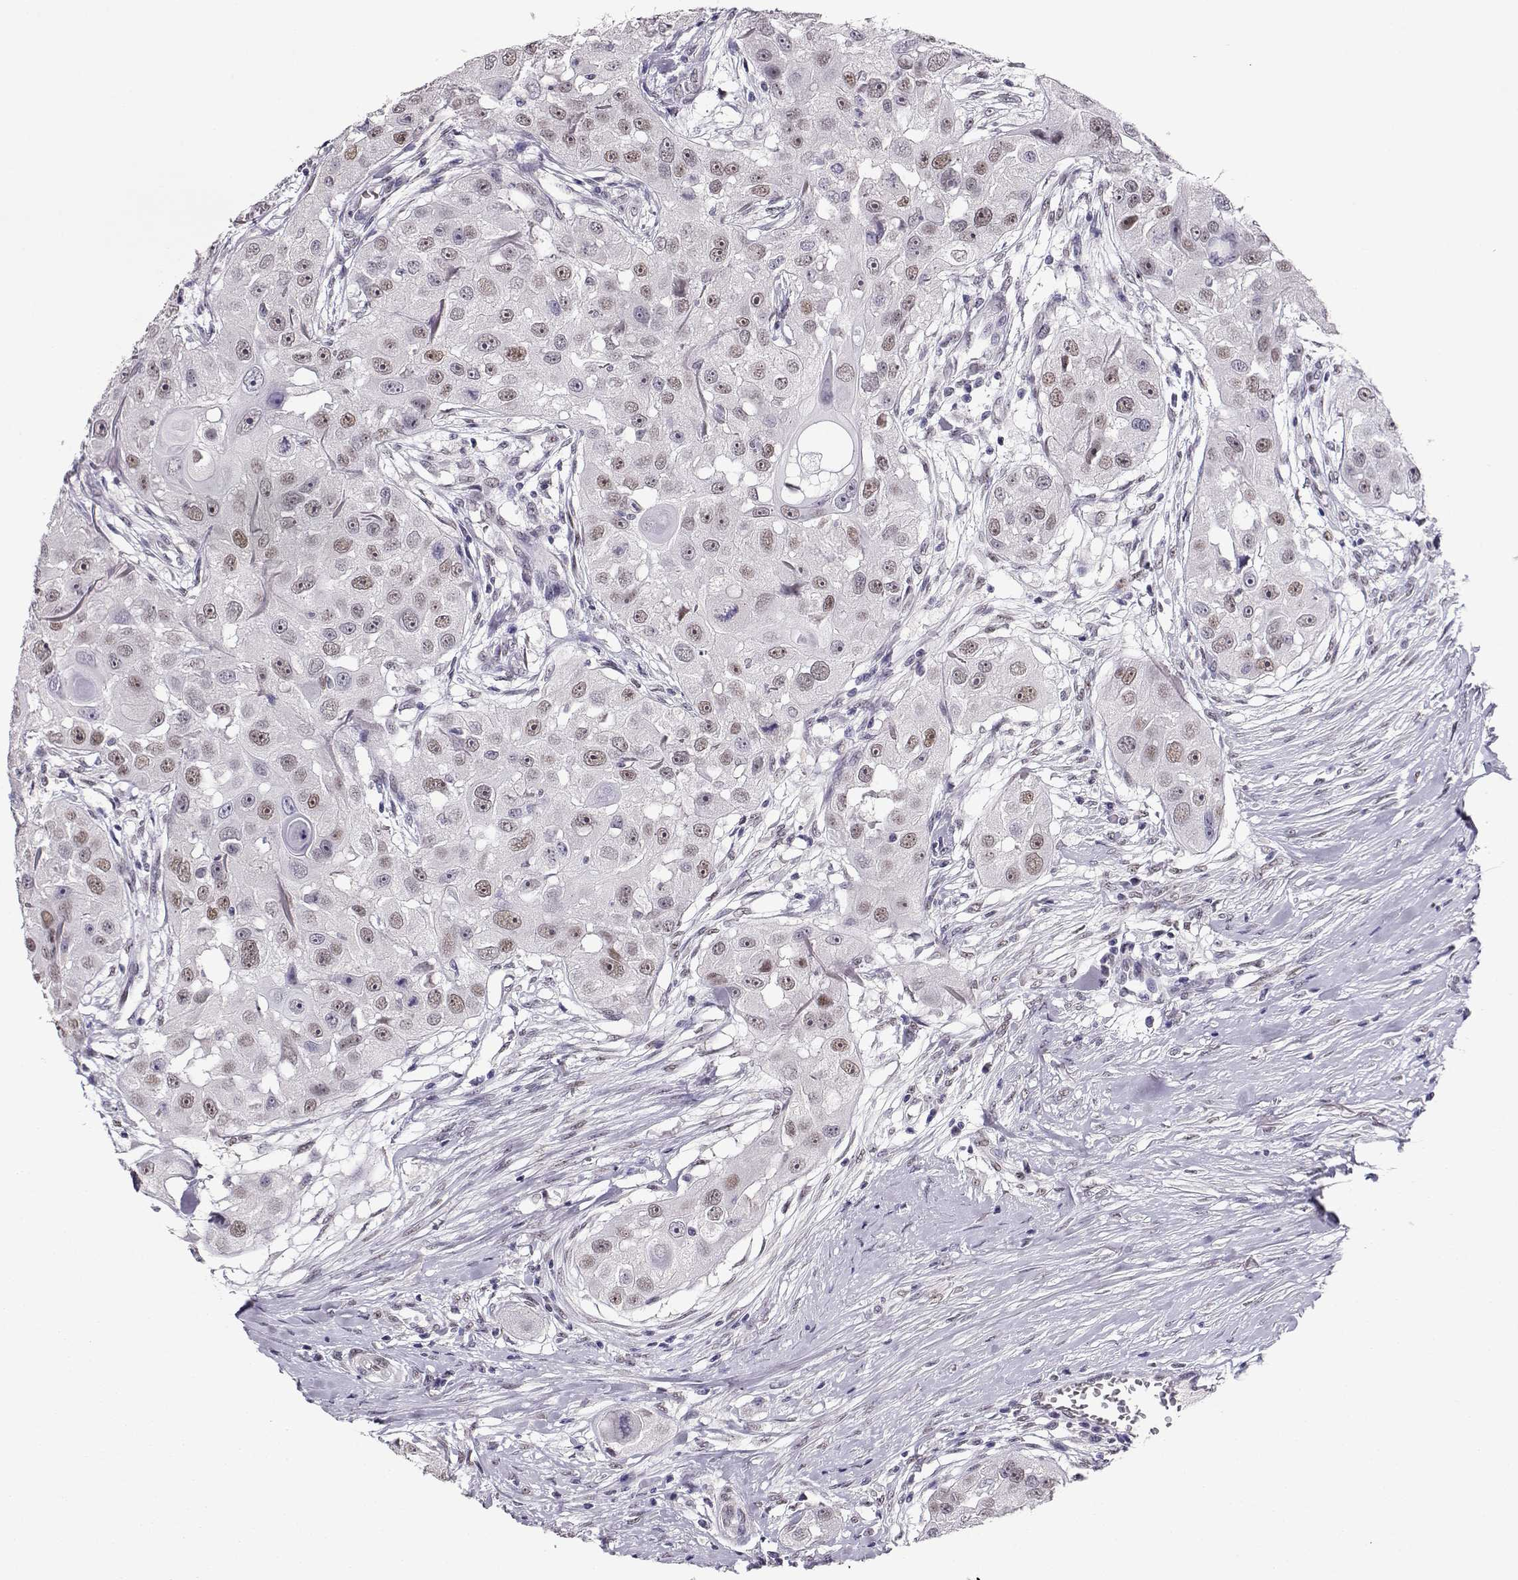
{"staining": {"intensity": "weak", "quantity": "25%-75%", "location": "nuclear"}, "tissue": "head and neck cancer", "cell_type": "Tumor cells", "image_type": "cancer", "snomed": [{"axis": "morphology", "description": "Squamous cell carcinoma, NOS"}, {"axis": "topography", "description": "Head-Neck"}], "caption": "Tumor cells show low levels of weak nuclear staining in about 25%-75% of cells in human squamous cell carcinoma (head and neck).", "gene": "POLI", "patient": {"sex": "male", "age": 51}}